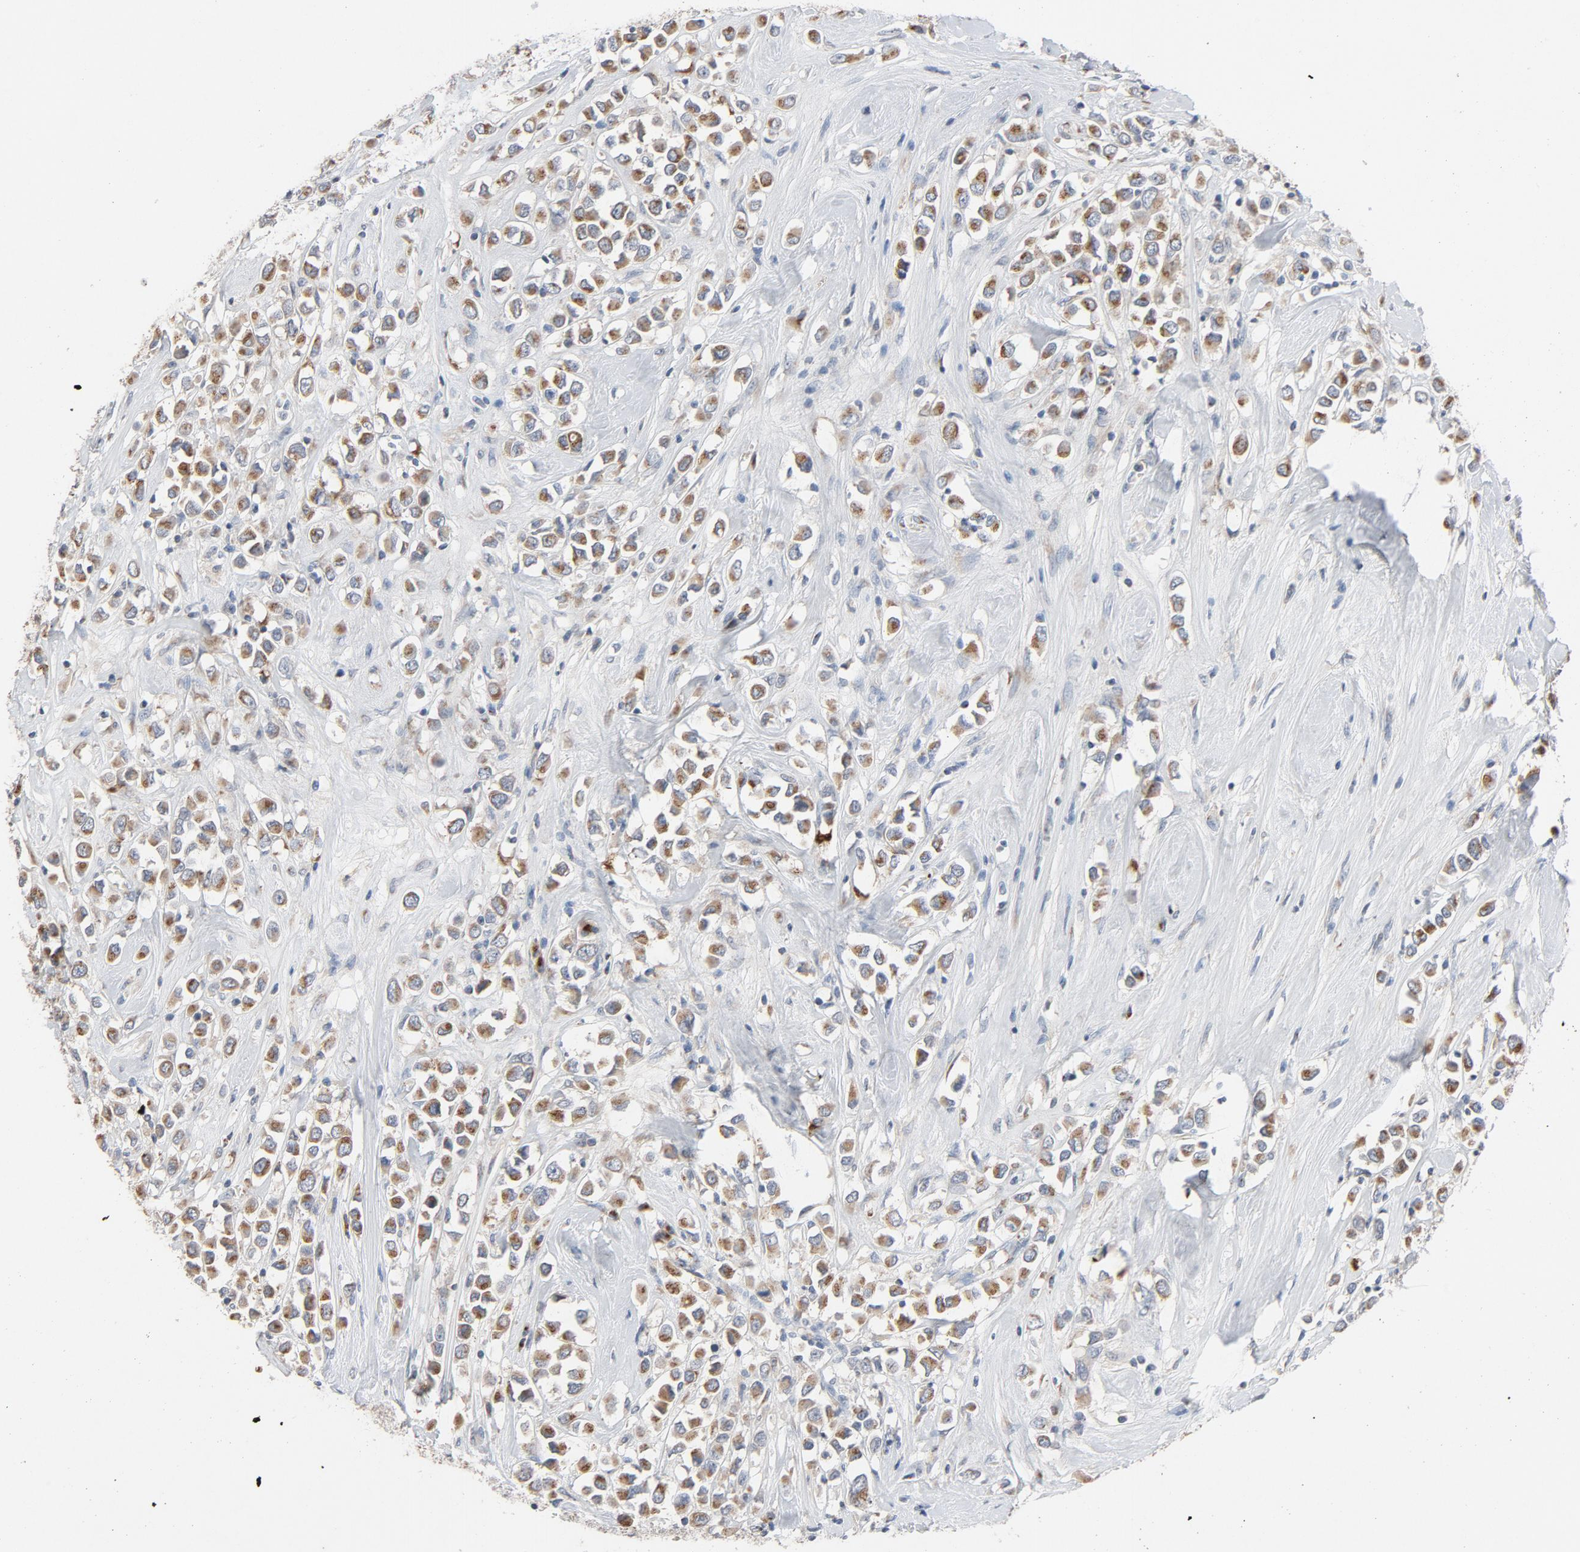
{"staining": {"intensity": "moderate", "quantity": ">75%", "location": "cytoplasmic/membranous"}, "tissue": "breast cancer", "cell_type": "Tumor cells", "image_type": "cancer", "snomed": [{"axis": "morphology", "description": "Duct carcinoma"}, {"axis": "topography", "description": "Breast"}], "caption": "This histopathology image shows immunohistochemistry (IHC) staining of human intraductal carcinoma (breast), with medium moderate cytoplasmic/membranous expression in approximately >75% of tumor cells.", "gene": "LMAN2", "patient": {"sex": "female", "age": 61}}